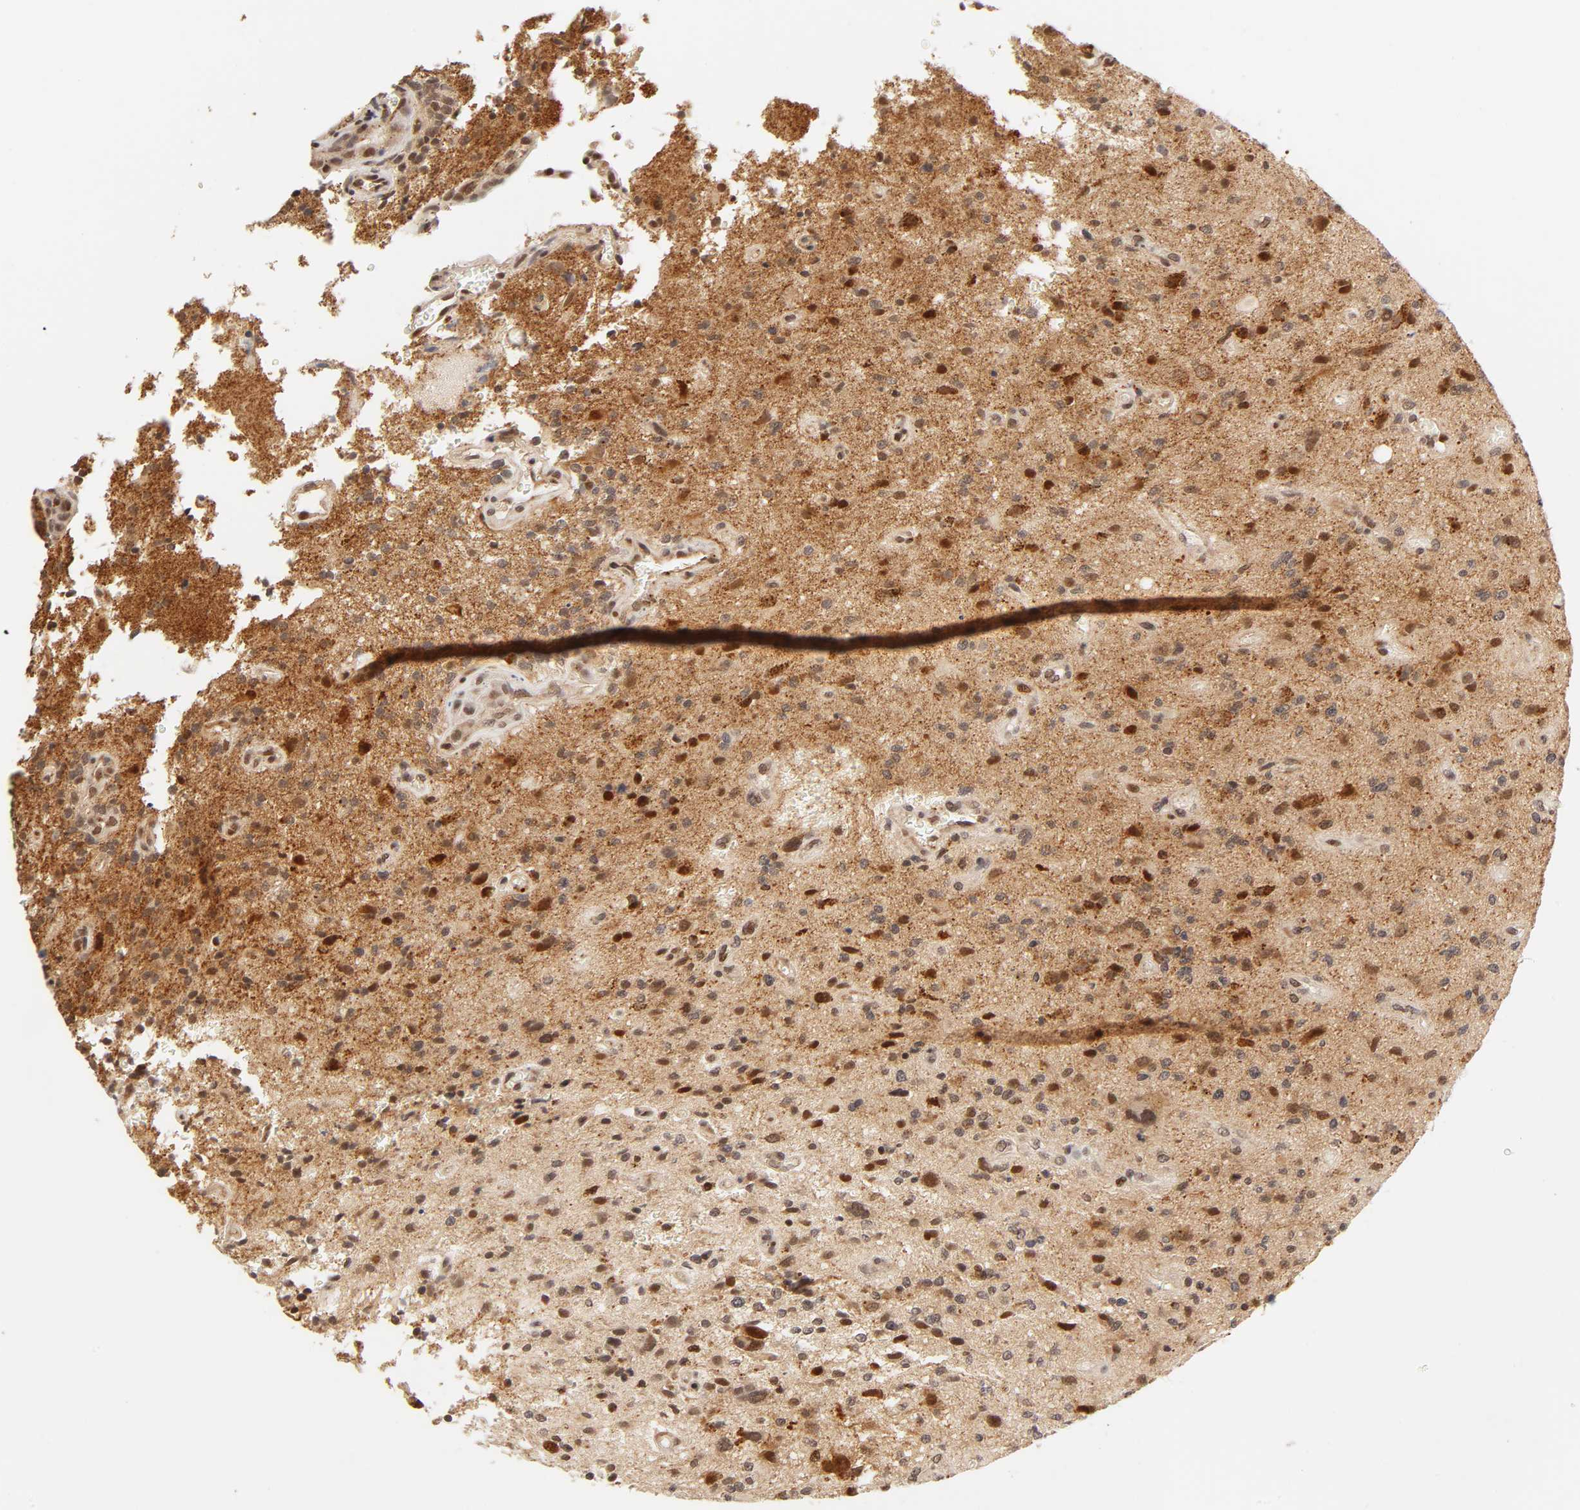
{"staining": {"intensity": "strong", "quantity": ">75%", "location": "cytoplasmic/membranous,nuclear"}, "tissue": "glioma", "cell_type": "Tumor cells", "image_type": "cancer", "snomed": [{"axis": "morphology", "description": "Normal tissue, NOS"}, {"axis": "morphology", "description": "Glioma, malignant, High grade"}, {"axis": "topography", "description": "Cerebral cortex"}], "caption": "Immunohistochemistry (IHC) of human glioma demonstrates high levels of strong cytoplasmic/membranous and nuclear staining in about >75% of tumor cells. (IHC, brightfield microscopy, high magnification).", "gene": "TAF10", "patient": {"sex": "male", "age": 75}}